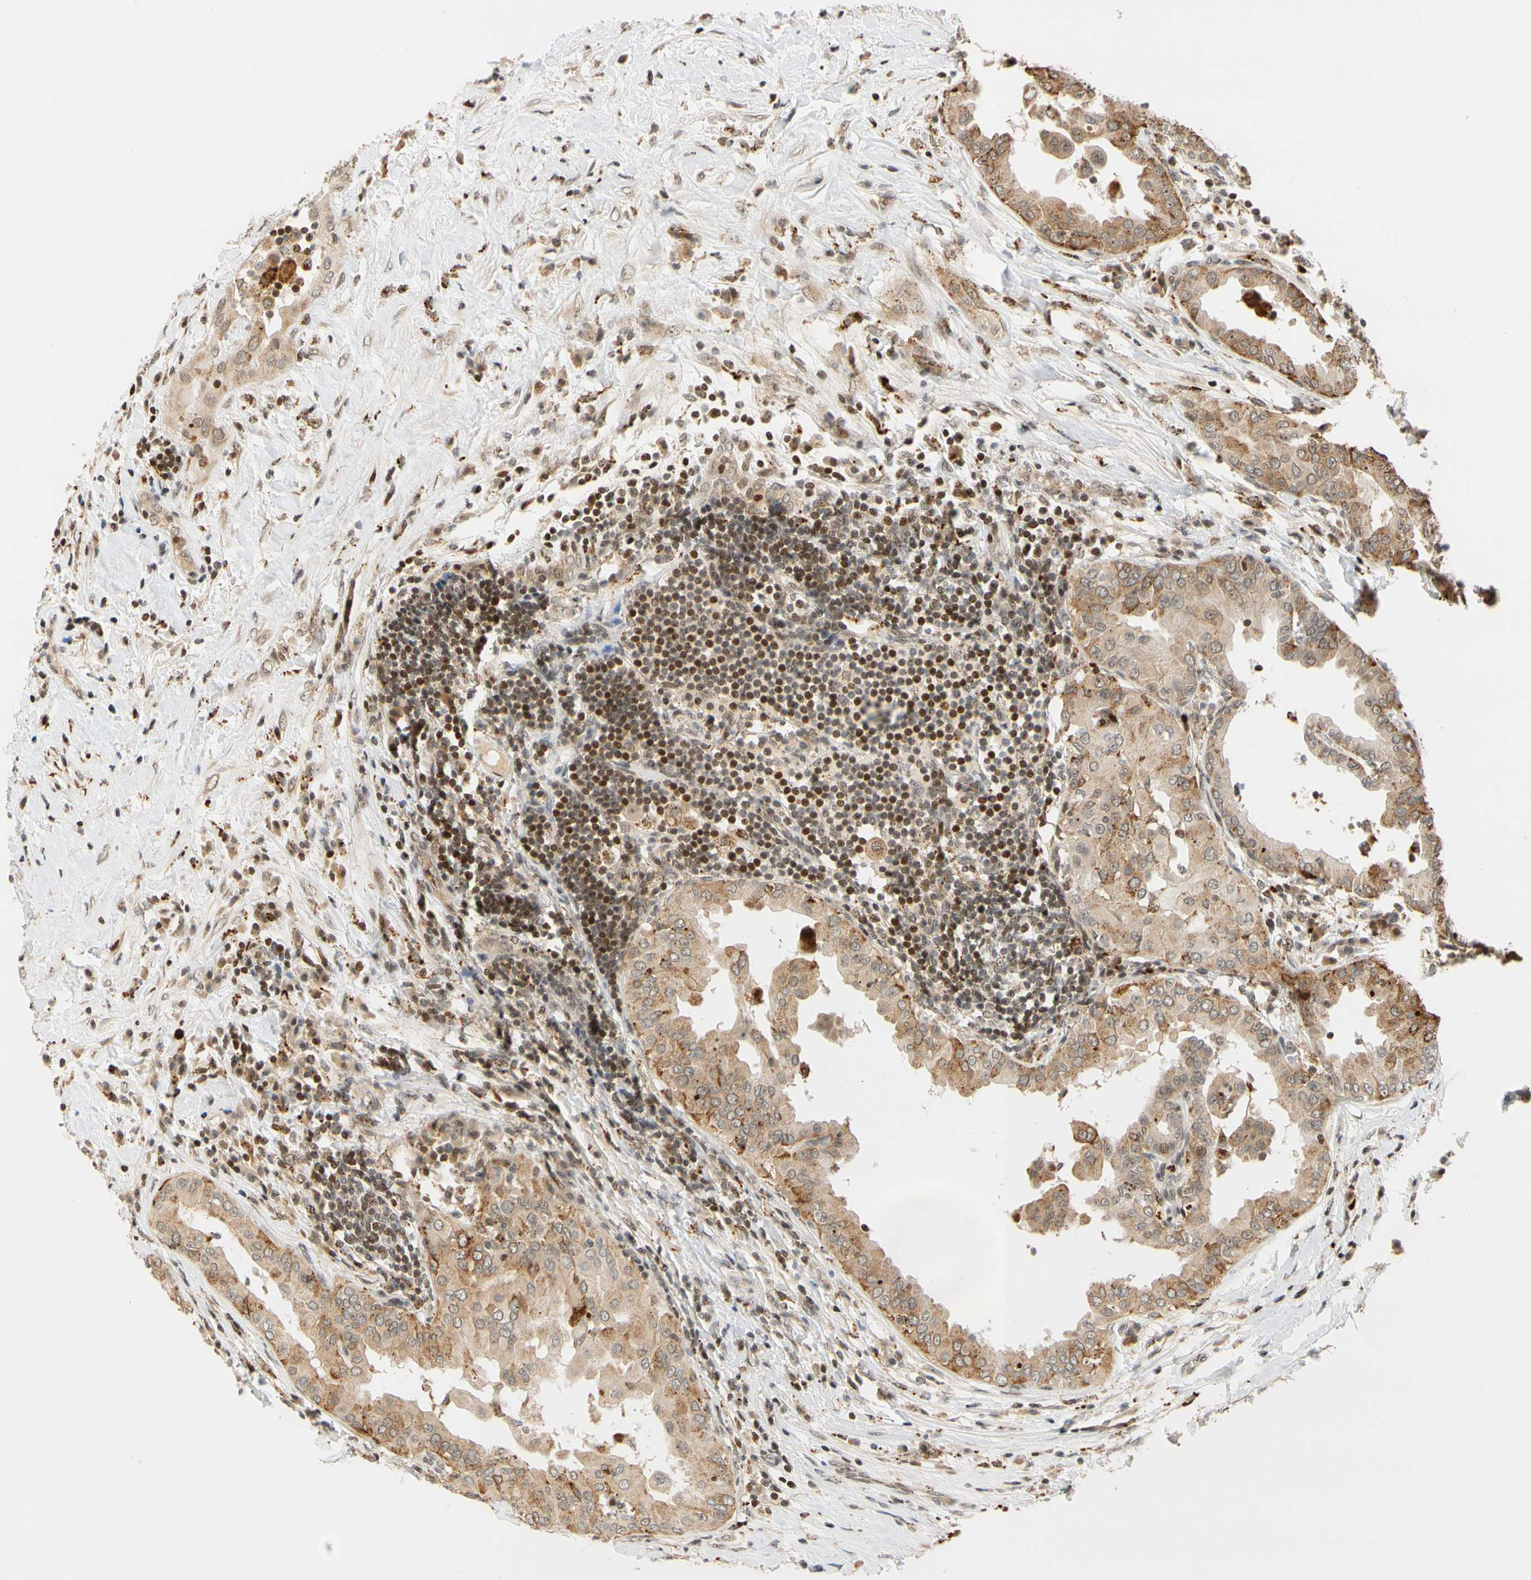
{"staining": {"intensity": "weak", "quantity": ">75%", "location": "cytoplasmic/membranous"}, "tissue": "thyroid cancer", "cell_type": "Tumor cells", "image_type": "cancer", "snomed": [{"axis": "morphology", "description": "Papillary adenocarcinoma, NOS"}, {"axis": "topography", "description": "Thyroid gland"}], "caption": "Thyroid cancer tissue exhibits weak cytoplasmic/membranous expression in about >75% of tumor cells, visualized by immunohistochemistry.", "gene": "CDK7", "patient": {"sex": "male", "age": 33}}